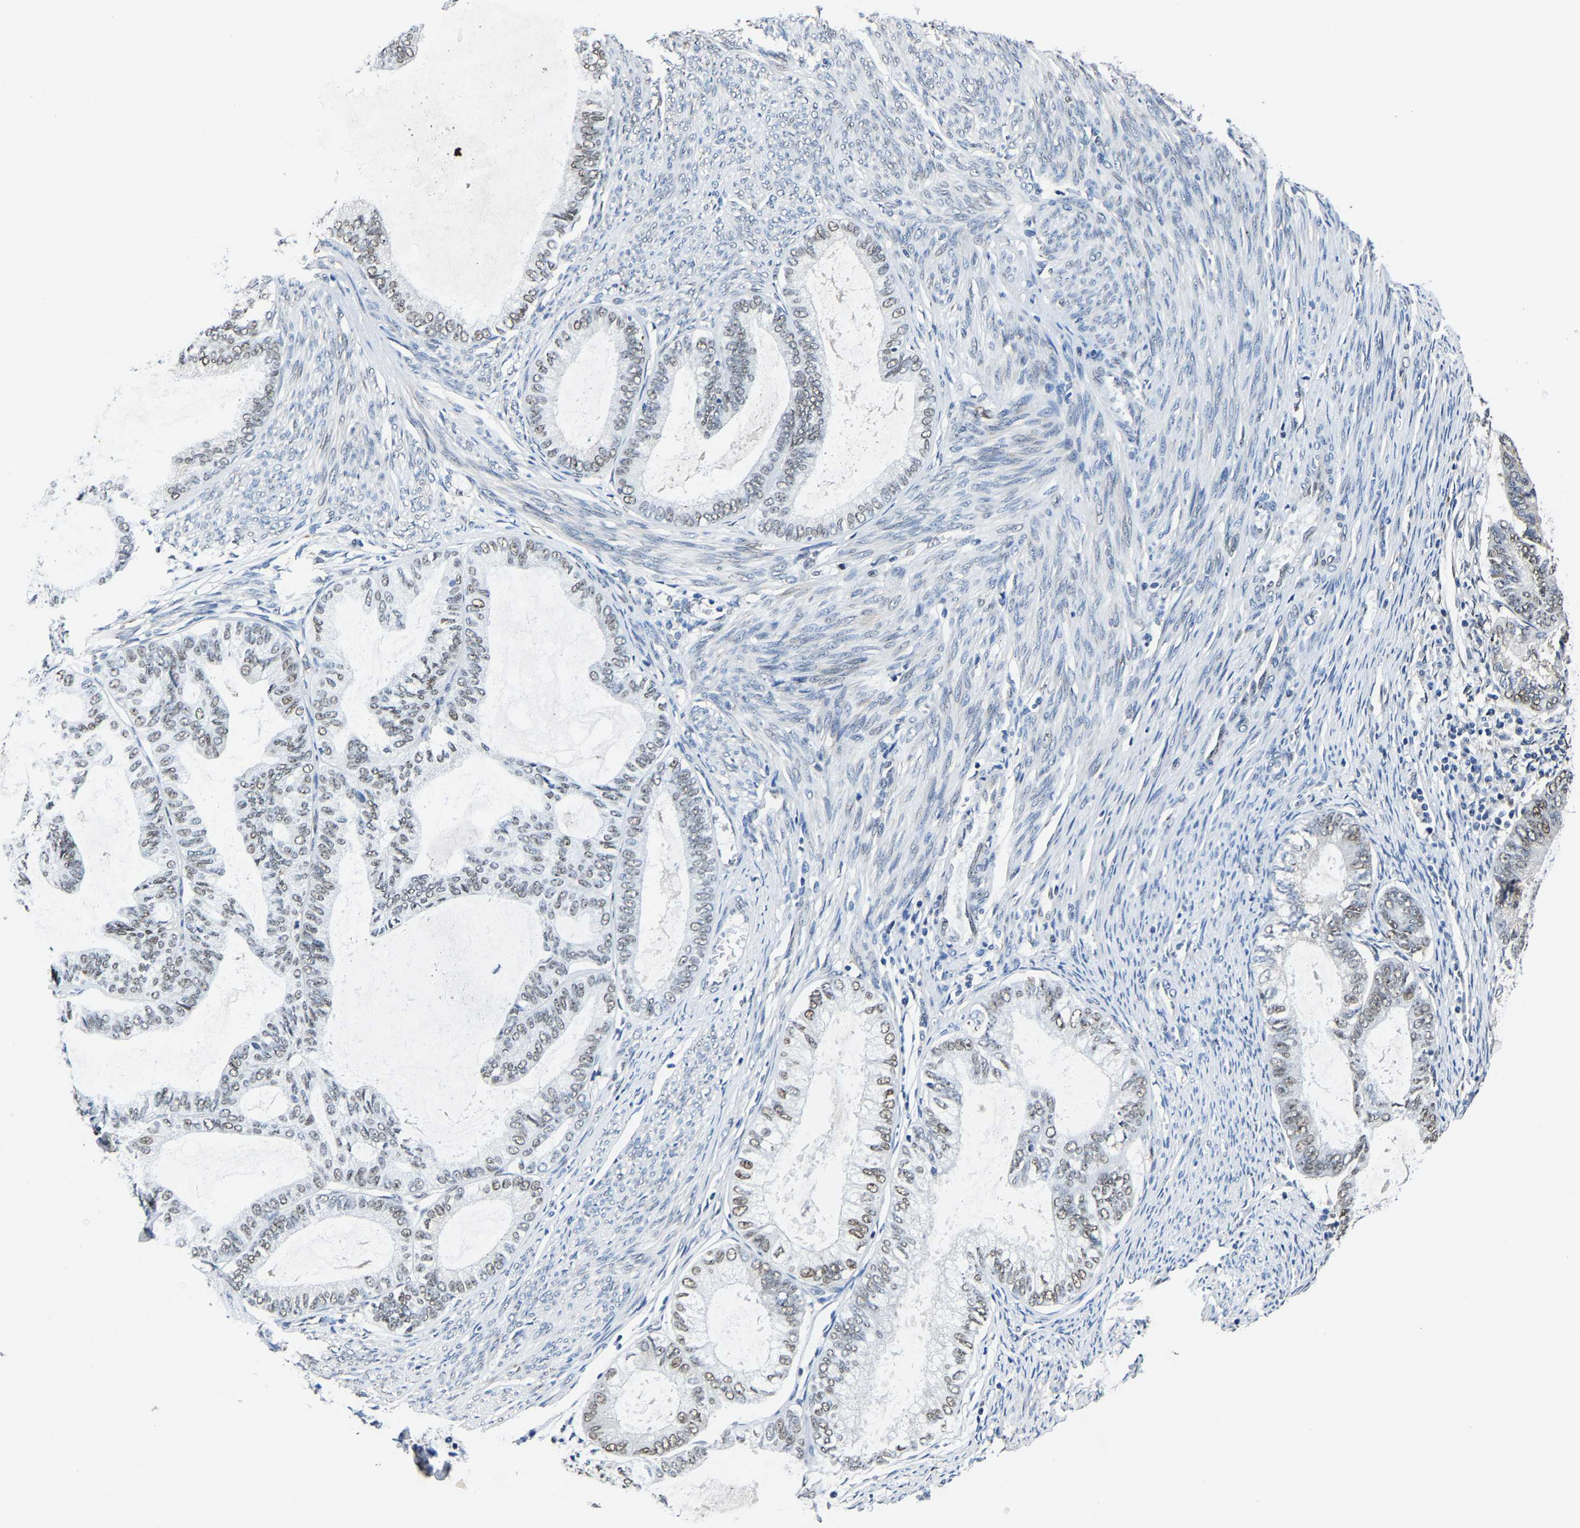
{"staining": {"intensity": "weak", "quantity": "25%-75%", "location": "nuclear"}, "tissue": "endometrial cancer", "cell_type": "Tumor cells", "image_type": "cancer", "snomed": [{"axis": "morphology", "description": "Adenocarcinoma, NOS"}, {"axis": "topography", "description": "Endometrium"}], "caption": "The micrograph displays immunohistochemical staining of adenocarcinoma (endometrial). There is weak nuclear positivity is seen in approximately 25%-75% of tumor cells.", "gene": "METTL1", "patient": {"sex": "female", "age": 86}}